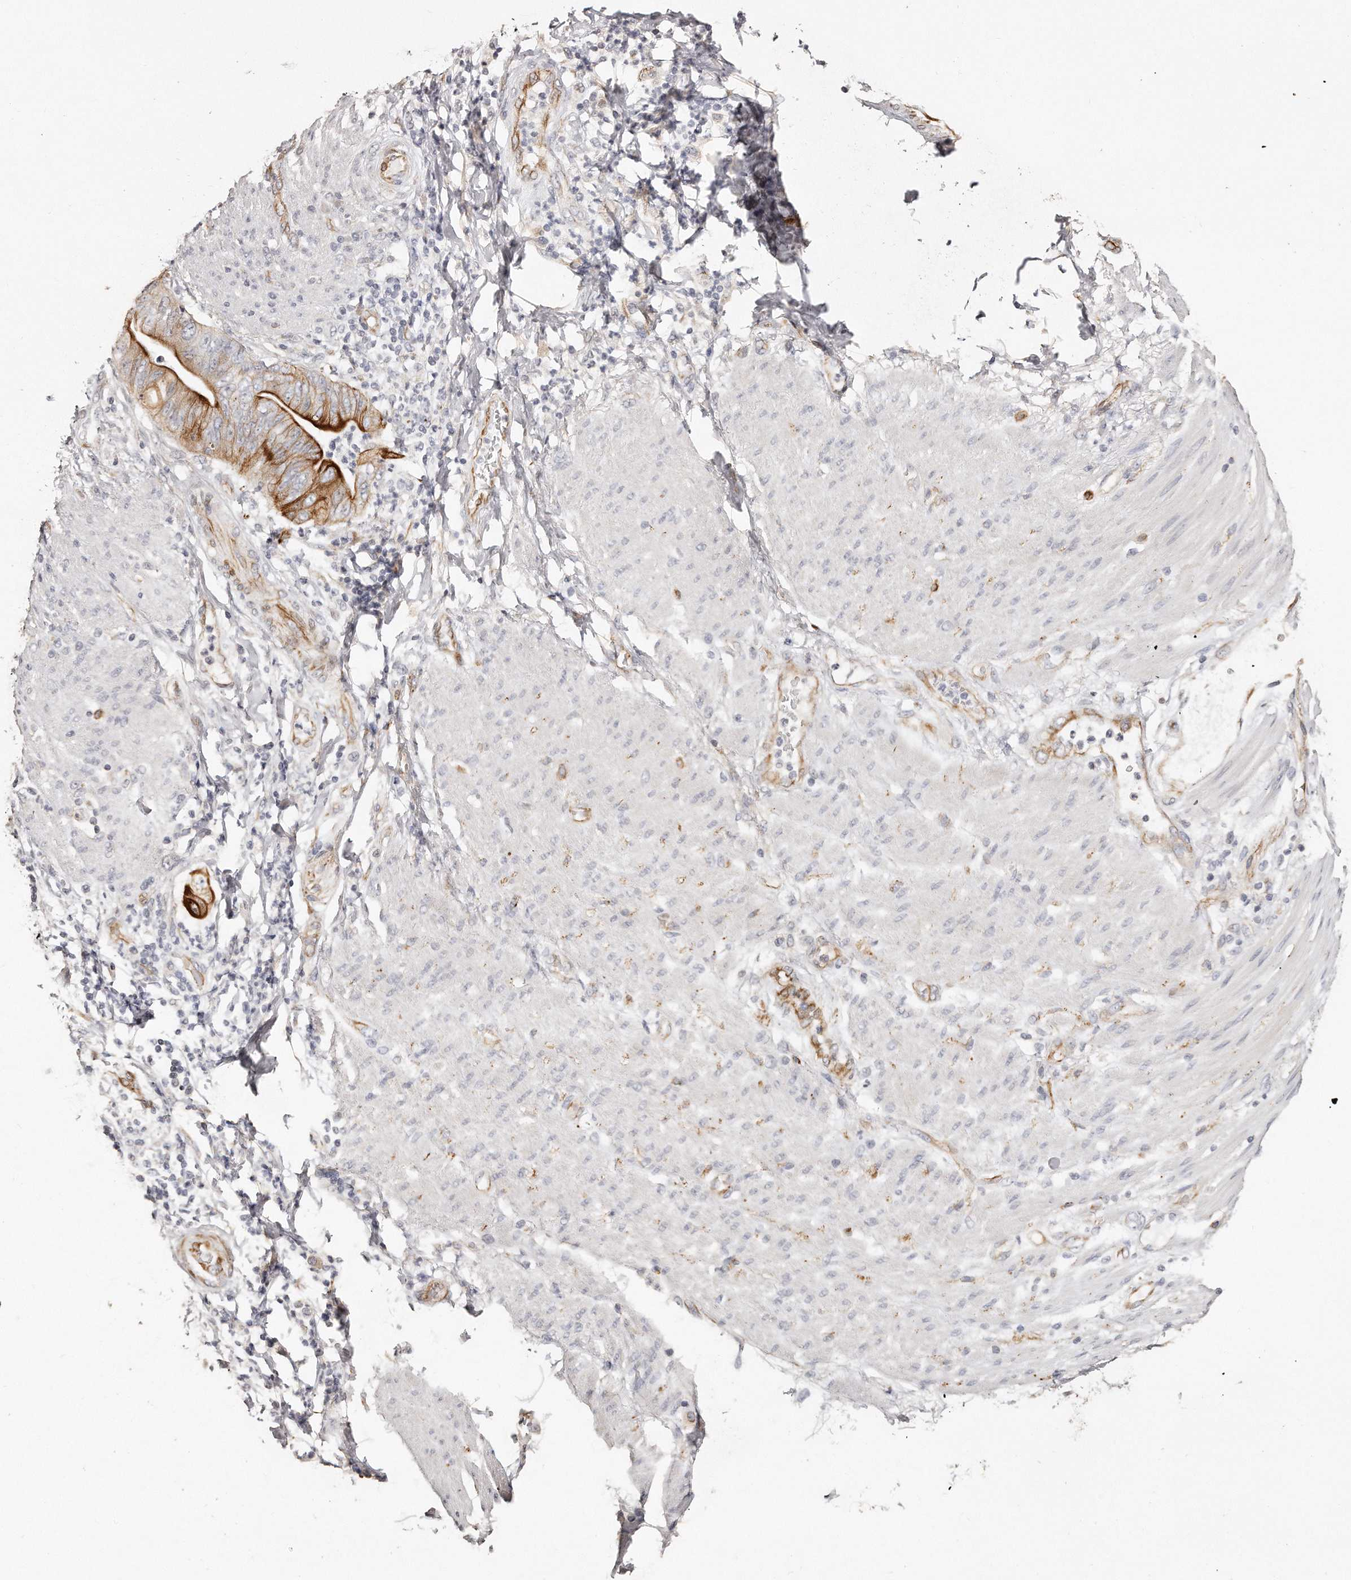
{"staining": {"intensity": "strong", "quantity": ">75%", "location": "cytoplasmic/membranous"}, "tissue": "stomach cancer", "cell_type": "Tumor cells", "image_type": "cancer", "snomed": [{"axis": "morphology", "description": "Adenocarcinoma, NOS"}, {"axis": "topography", "description": "Stomach"}], "caption": "Protein expression analysis of stomach adenocarcinoma shows strong cytoplasmic/membranous staining in about >75% of tumor cells.", "gene": "ZYG11A", "patient": {"sex": "female", "age": 73}}